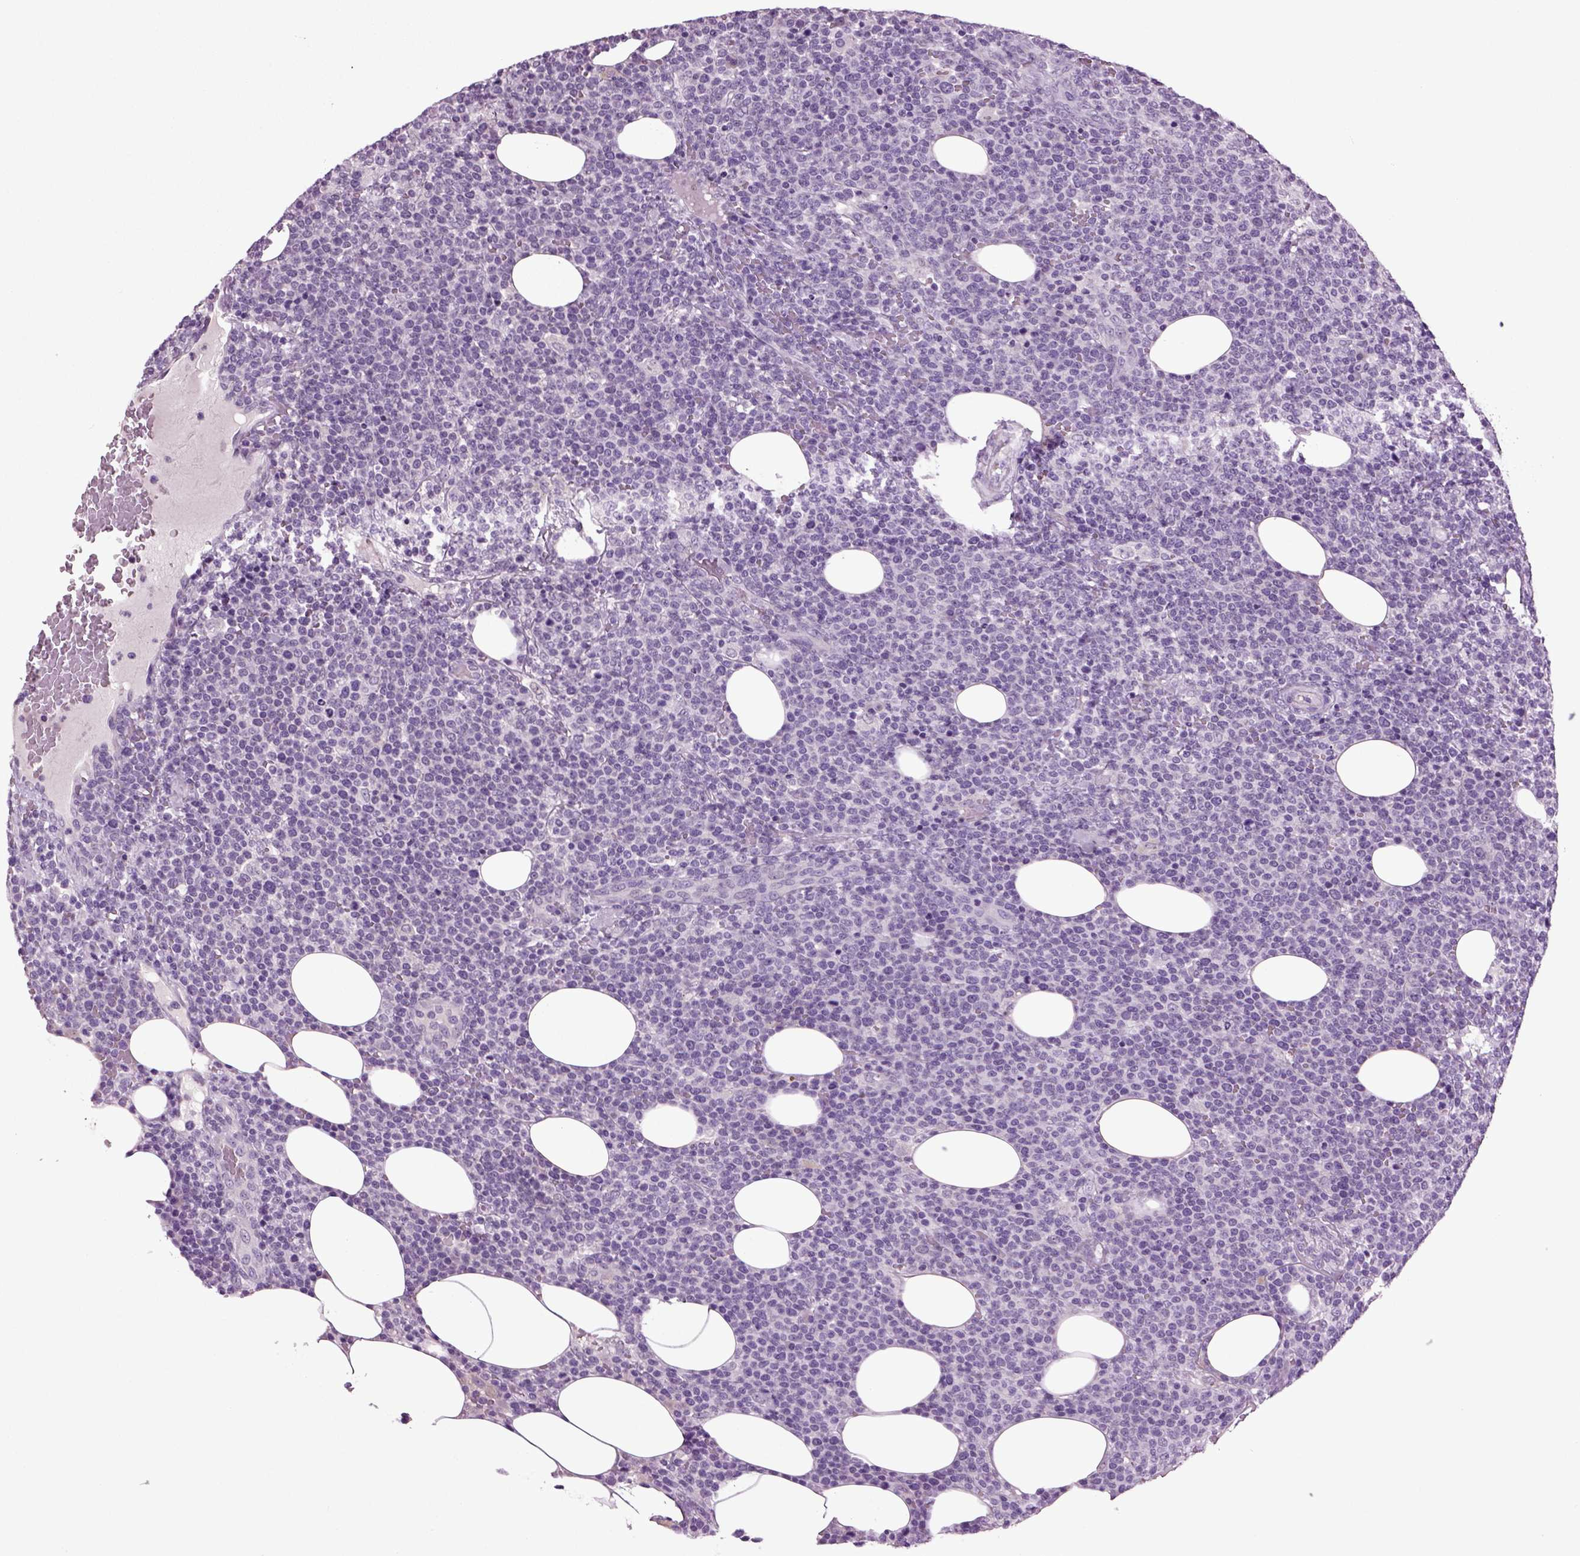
{"staining": {"intensity": "negative", "quantity": "none", "location": "none"}, "tissue": "lymphoma", "cell_type": "Tumor cells", "image_type": "cancer", "snomed": [{"axis": "morphology", "description": "Malignant lymphoma, non-Hodgkin's type, High grade"}, {"axis": "topography", "description": "Lymph node"}], "caption": "Image shows no significant protein positivity in tumor cells of lymphoma.", "gene": "SLC17A6", "patient": {"sex": "male", "age": 61}}